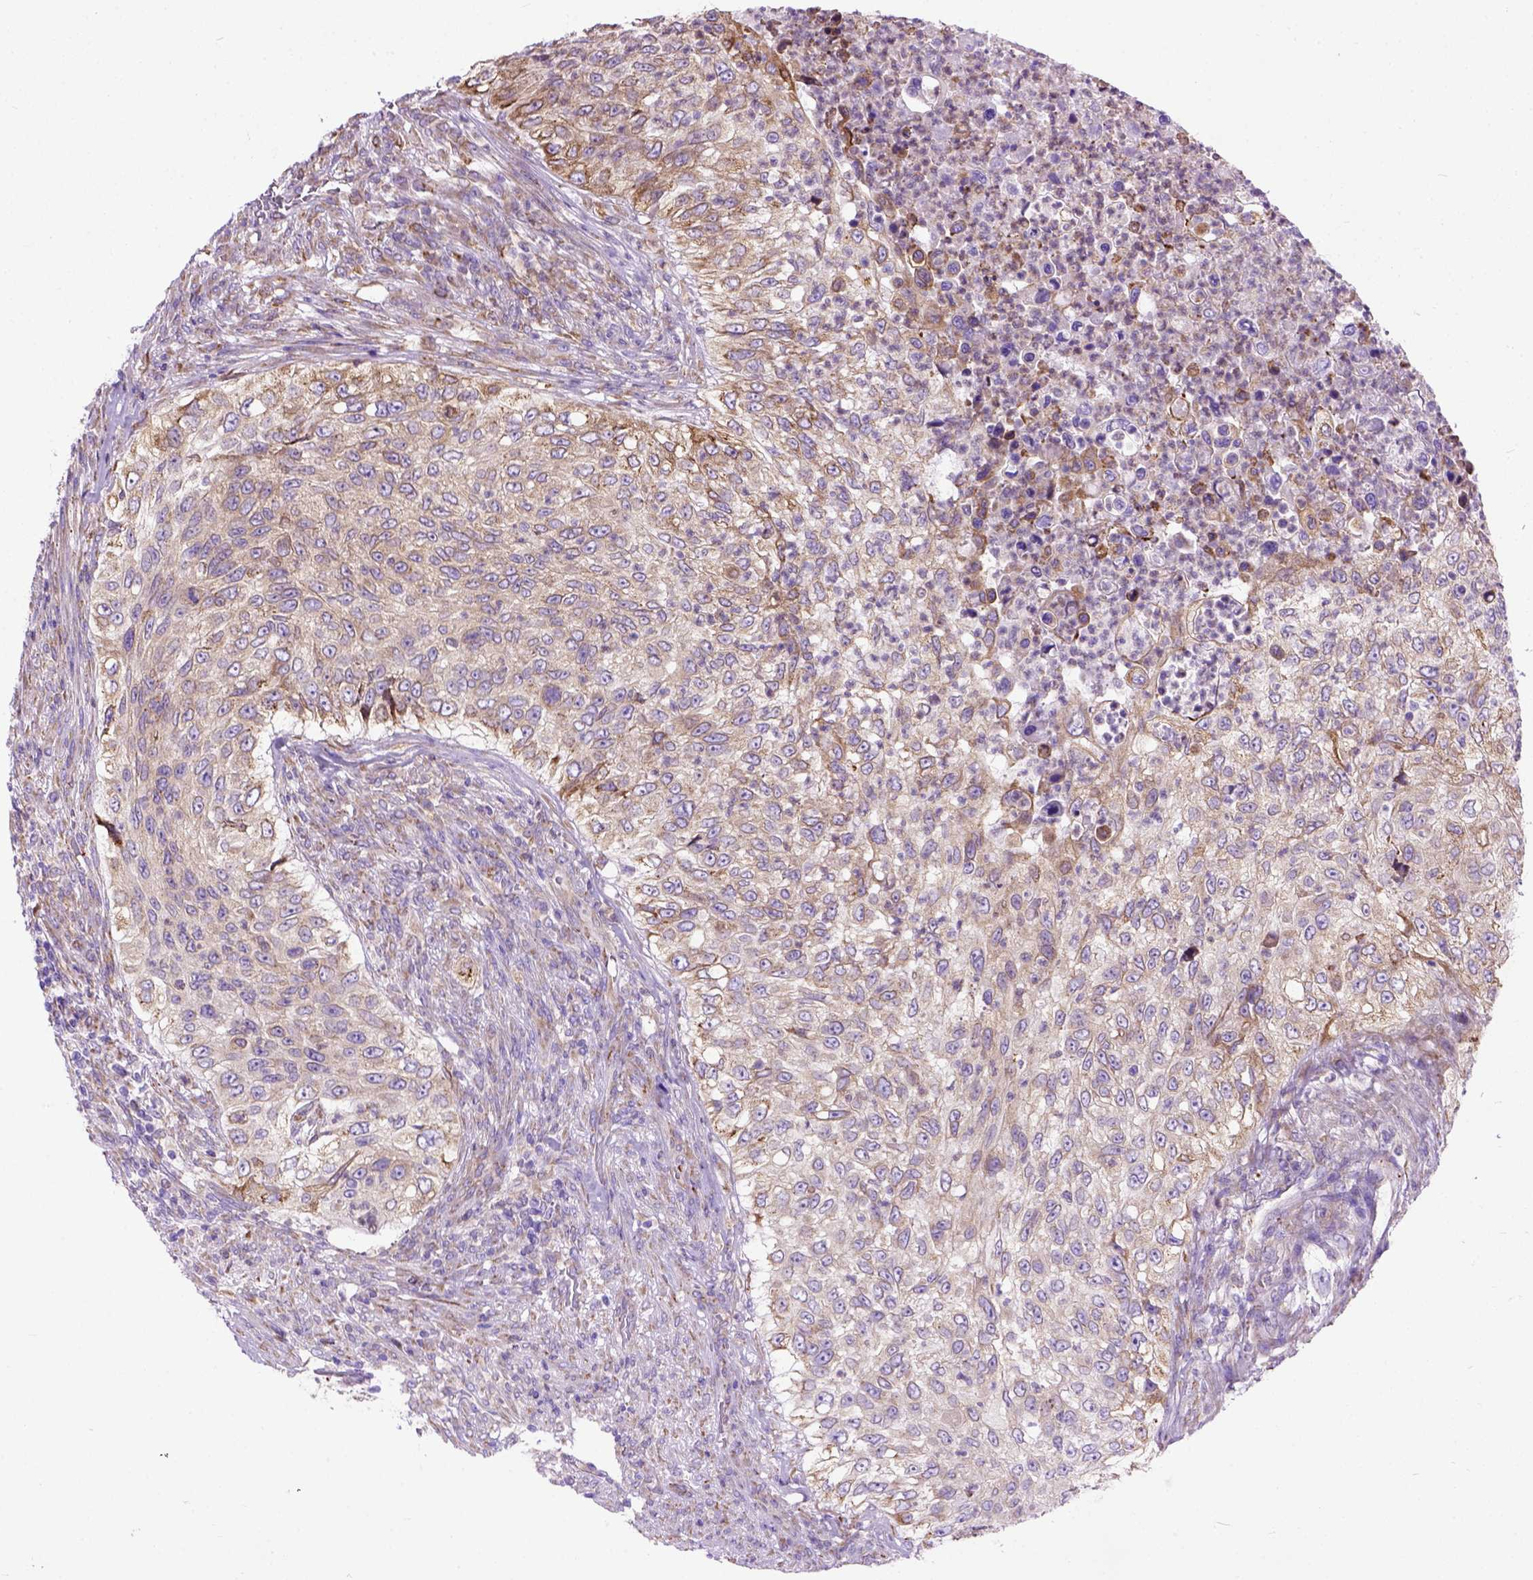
{"staining": {"intensity": "moderate", "quantity": ">75%", "location": "cytoplasmic/membranous"}, "tissue": "urothelial cancer", "cell_type": "Tumor cells", "image_type": "cancer", "snomed": [{"axis": "morphology", "description": "Urothelial carcinoma, High grade"}, {"axis": "topography", "description": "Urinary bladder"}], "caption": "Tumor cells reveal medium levels of moderate cytoplasmic/membranous positivity in approximately >75% of cells in high-grade urothelial carcinoma.", "gene": "PLK4", "patient": {"sex": "female", "age": 60}}